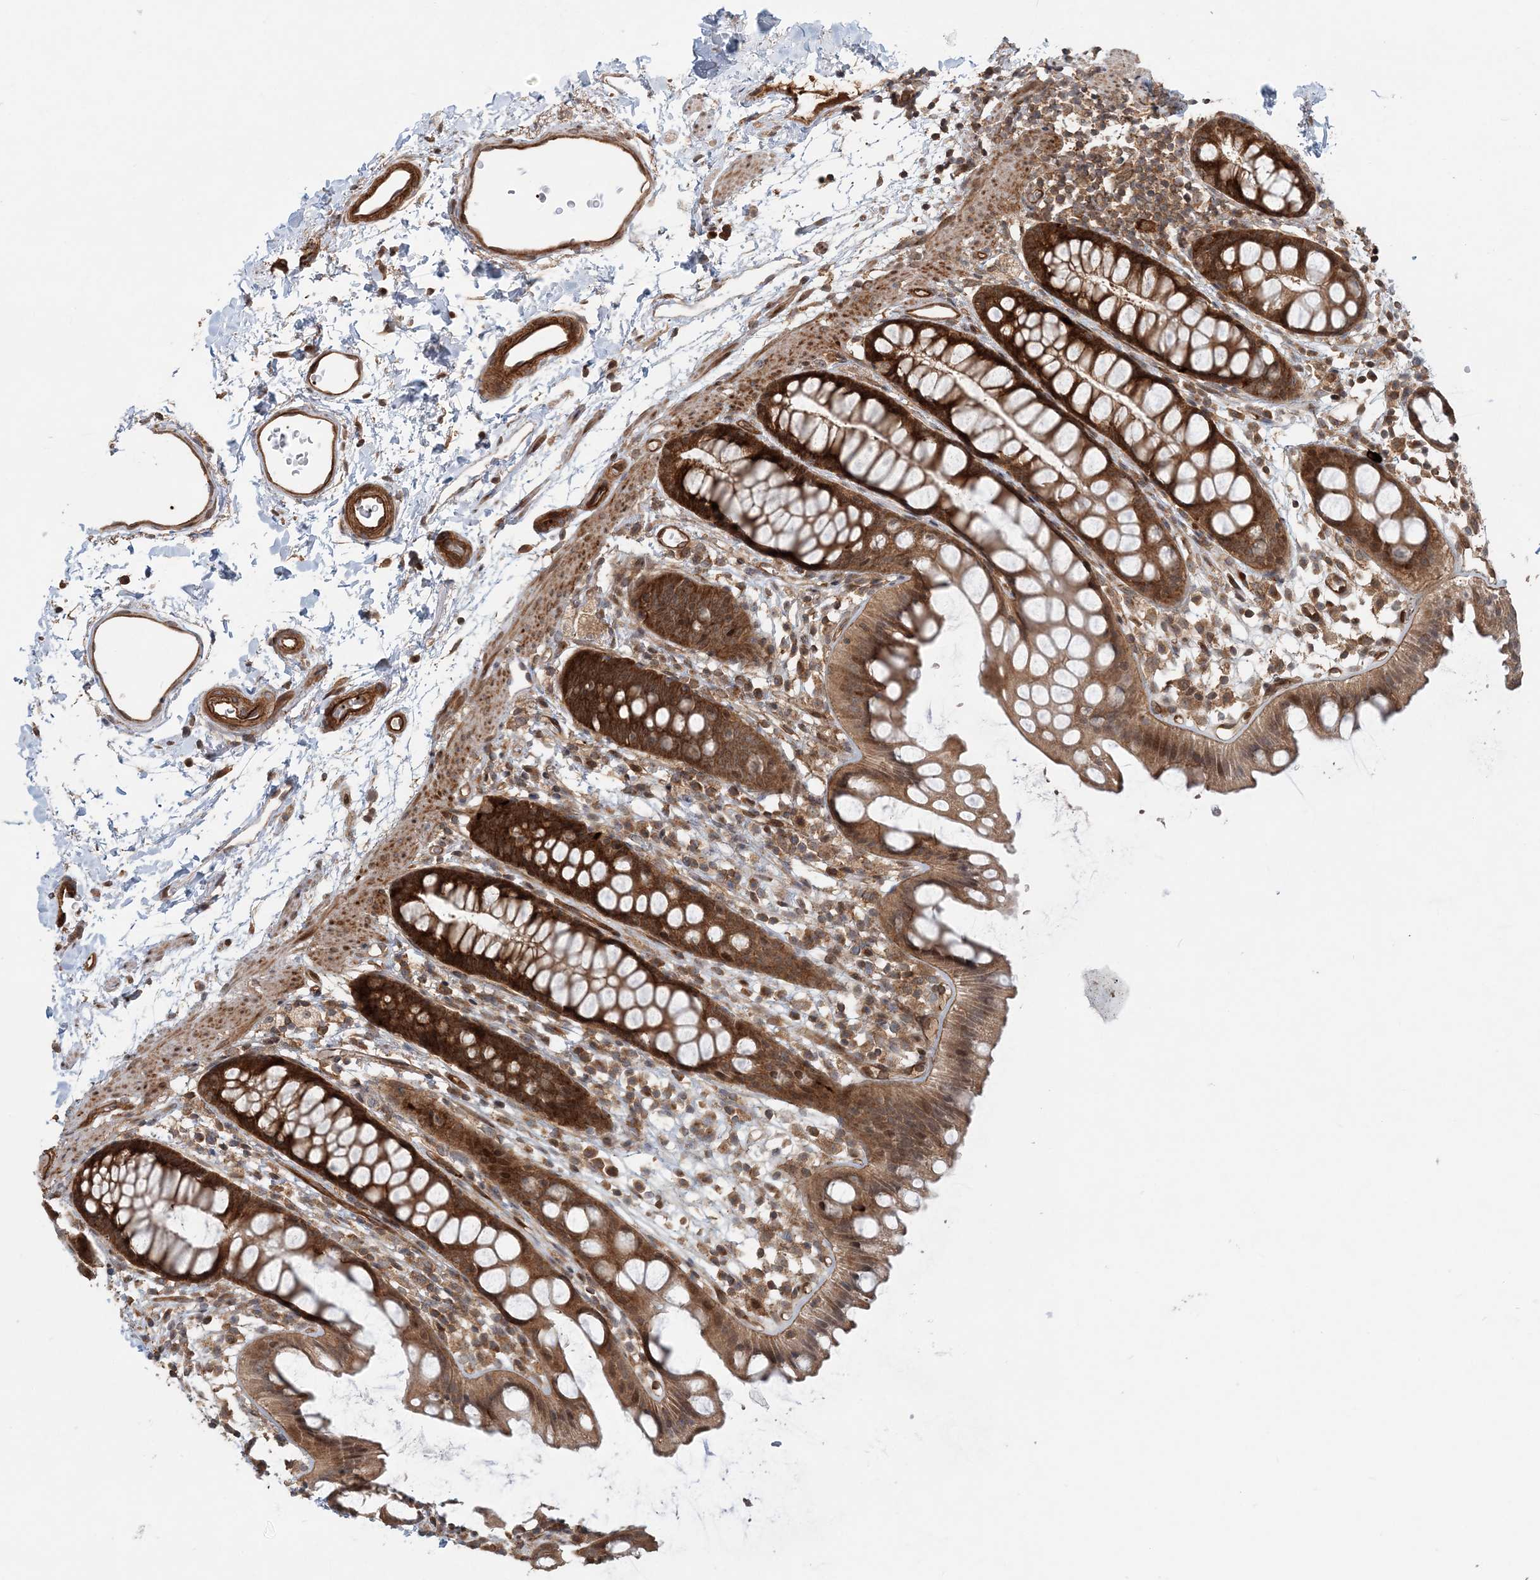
{"staining": {"intensity": "strong", "quantity": ">75%", "location": "cytoplasmic/membranous,nuclear"}, "tissue": "rectum", "cell_type": "Glandular cells", "image_type": "normal", "snomed": [{"axis": "morphology", "description": "Normal tissue, NOS"}, {"axis": "topography", "description": "Rectum"}], "caption": "Normal rectum reveals strong cytoplasmic/membranous,nuclear staining in approximately >75% of glandular cells, visualized by immunohistochemistry.", "gene": "GEMIN5", "patient": {"sex": "female", "age": 65}}